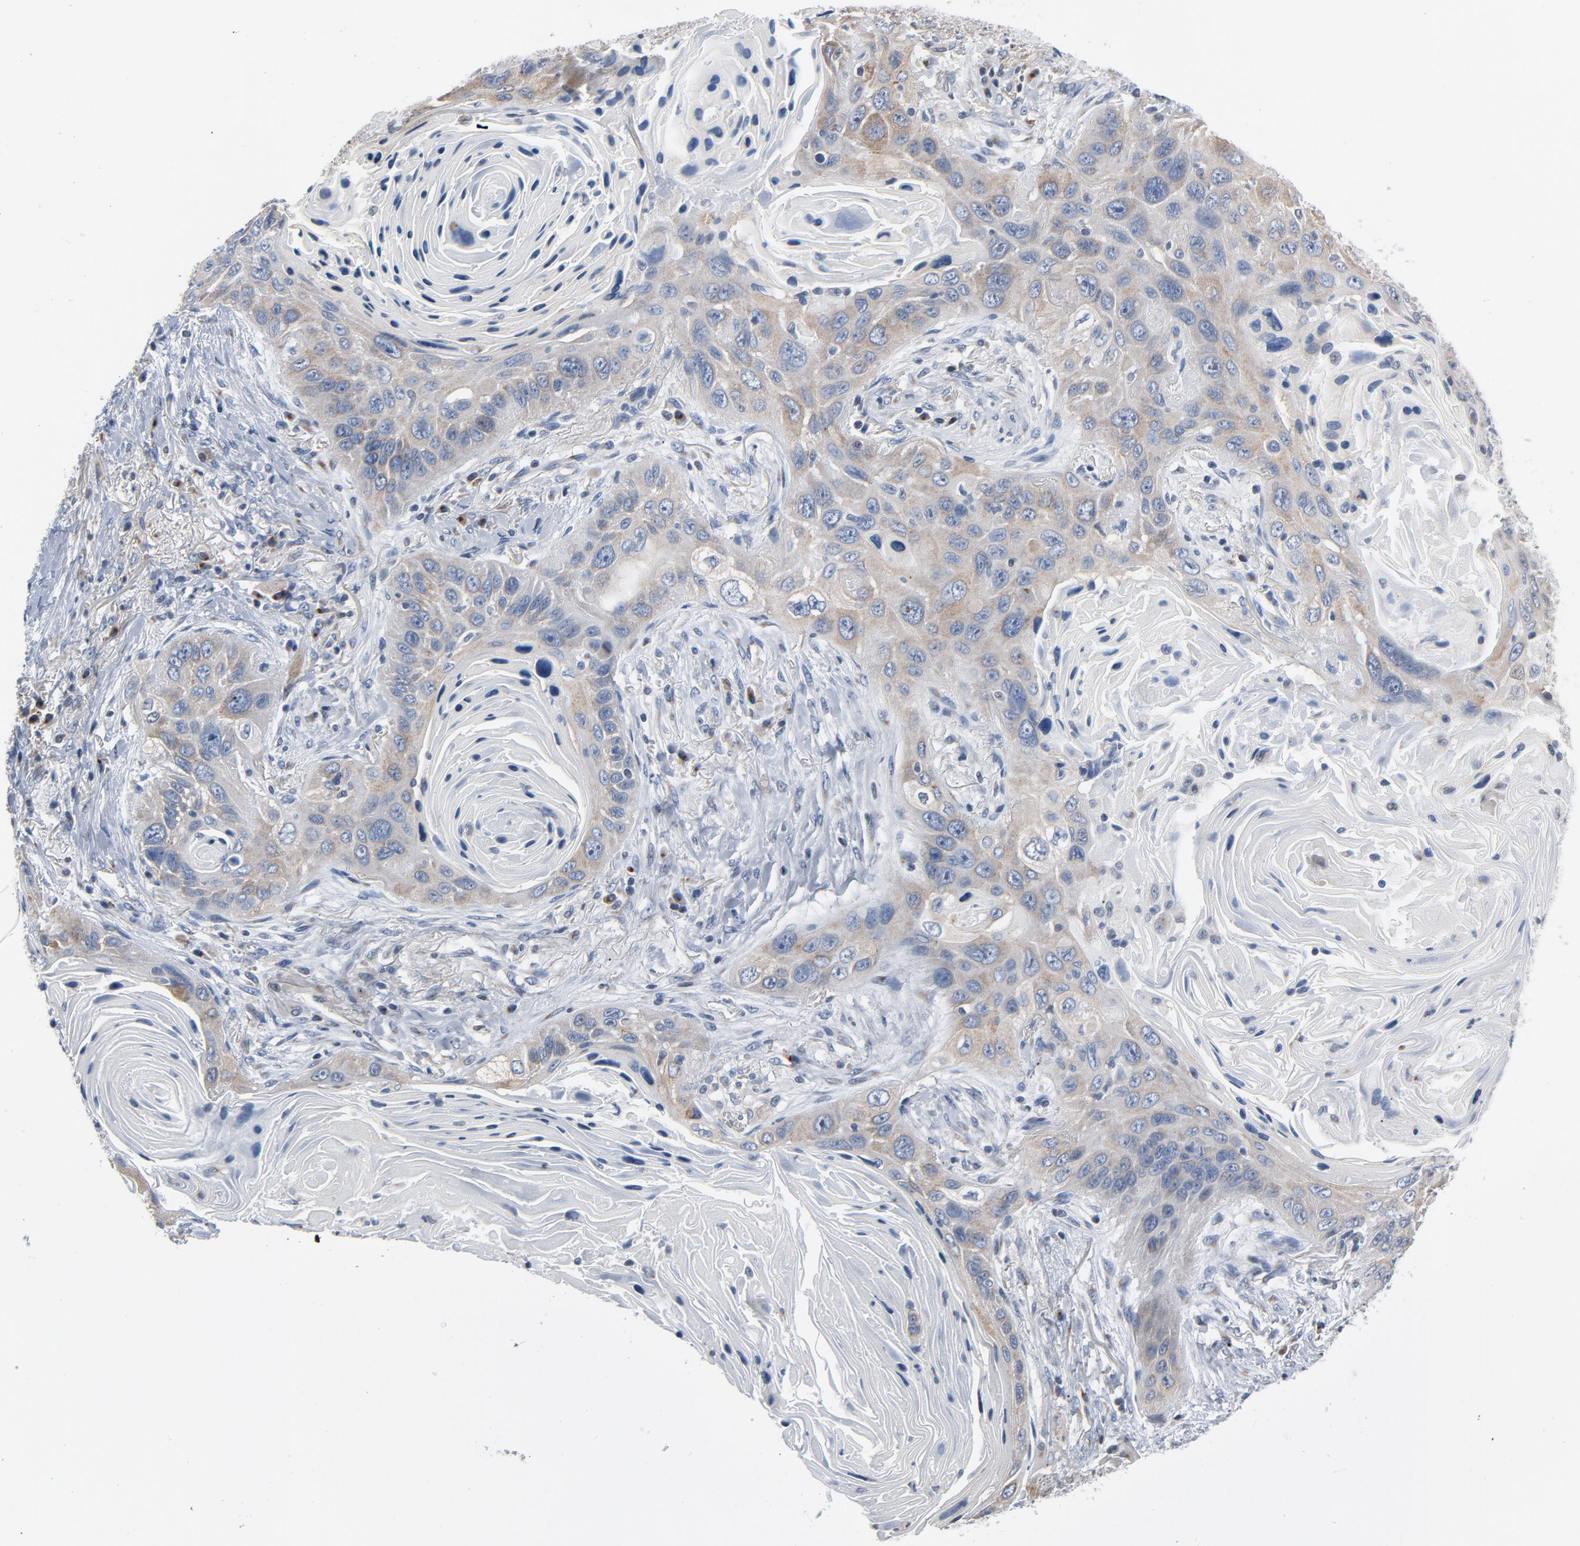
{"staining": {"intensity": "moderate", "quantity": ">75%", "location": "cytoplasmic/membranous"}, "tissue": "lung cancer", "cell_type": "Tumor cells", "image_type": "cancer", "snomed": [{"axis": "morphology", "description": "Squamous cell carcinoma, NOS"}, {"axis": "topography", "description": "Lung"}], "caption": "Immunohistochemical staining of human lung squamous cell carcinoma displays medium levels of moderate cytoplasmic/membranous protein expression in approximately >75% of tumor cells. (IHC, brightfield microscopy, high magnification).", "gene": "YIPF6", "patient": {"sex": "female", "age": 67}}